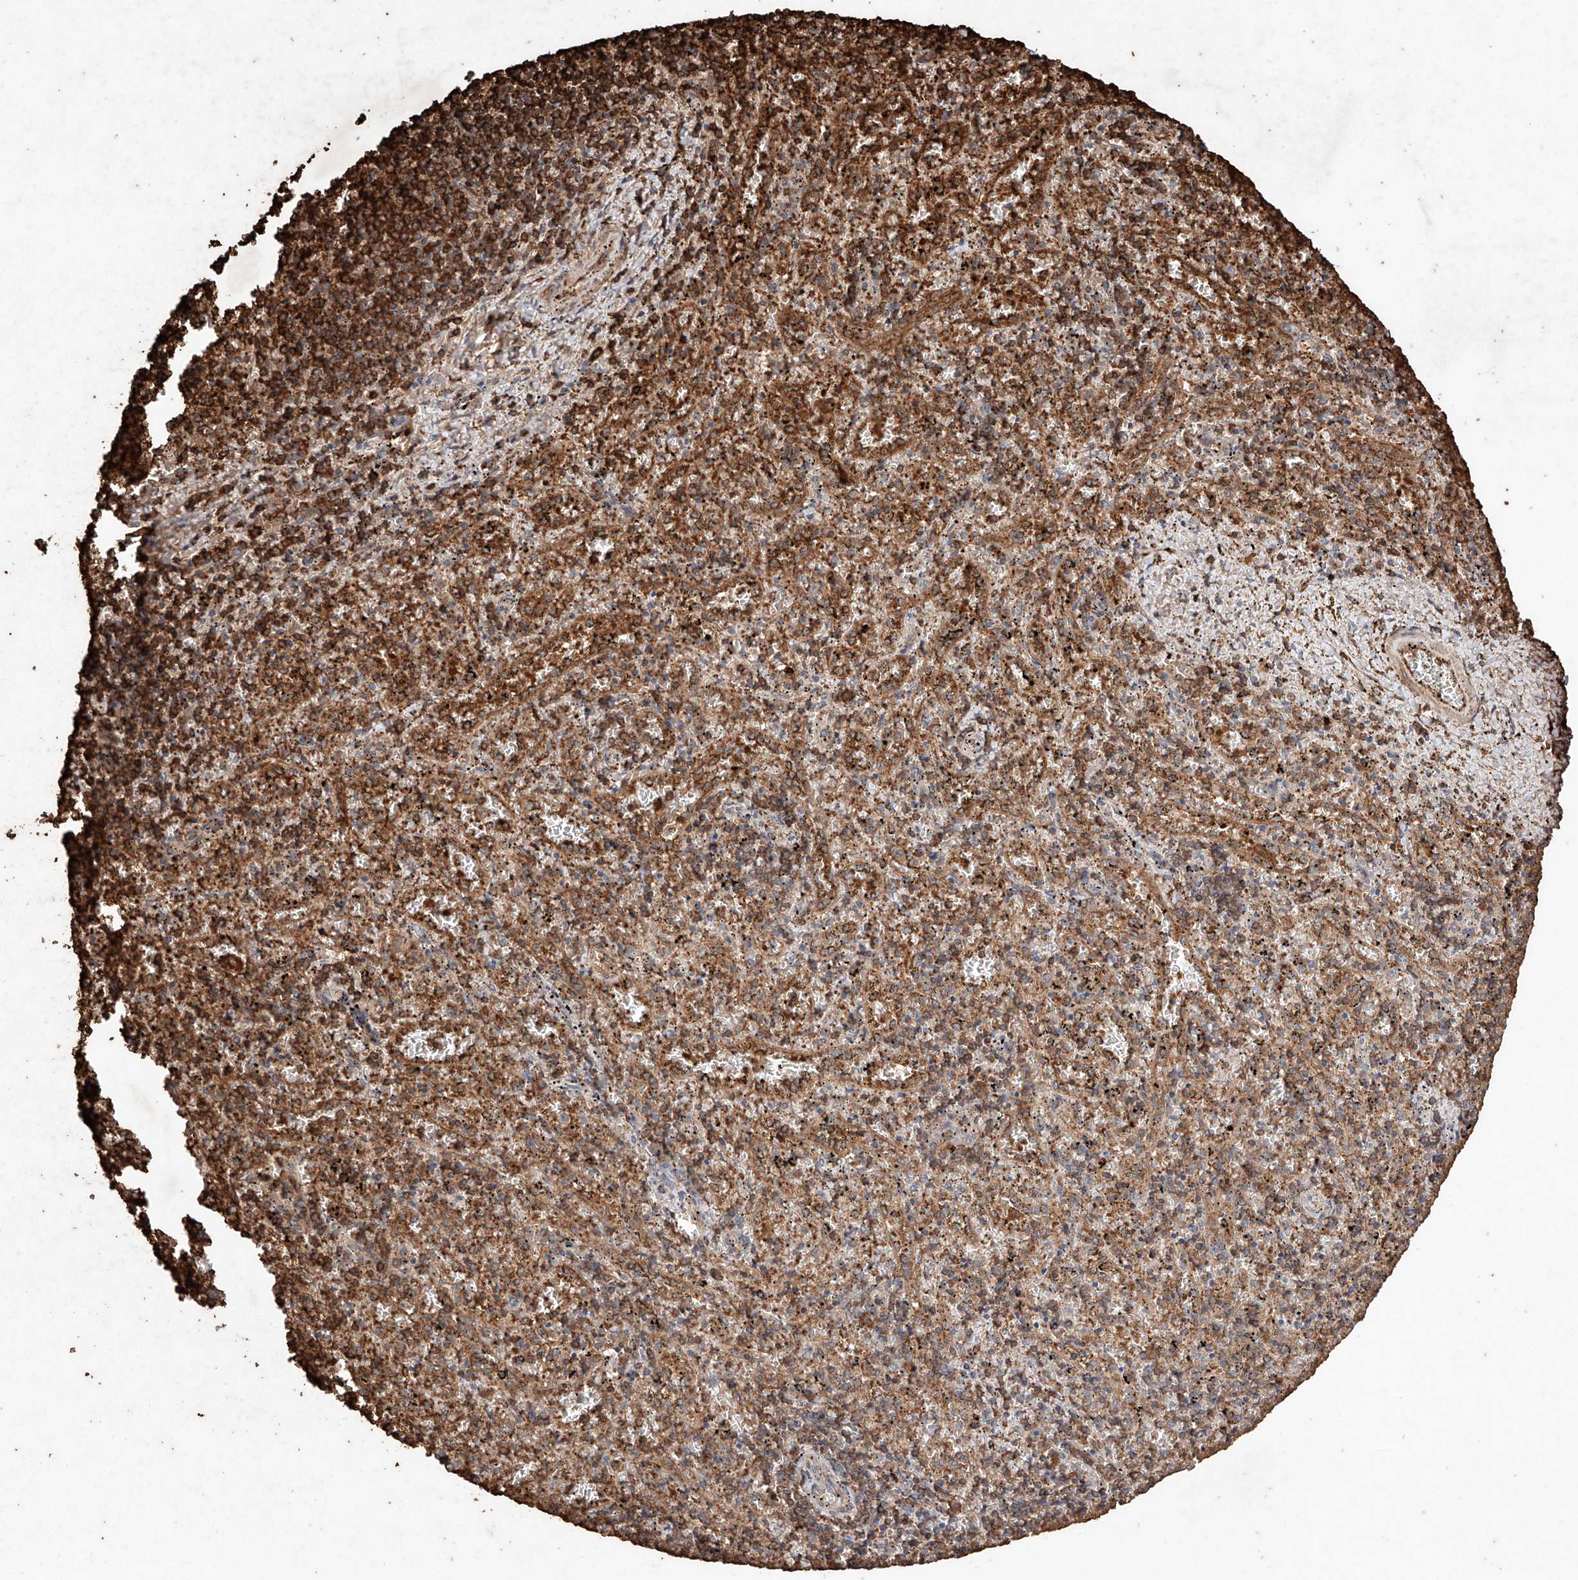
{"staining": {"intensity": "strong", "quantity": ">75%", "location": "cytoplasmic/membranous"}, "tissue": "spleen", "cell_type": "Cells in red pulp", "image_type": "normal", "snomed": [{"axis": "morphology", "description": "Normal tissue, NOS"}, {"axis": "topography", "description": "Spleen"}], "caption": "Protein expression analysis of benign human spleen reveals strong cytoplasmic/membranous staining in approximately >75% of cells in red pulp. The staining is performed using DAB (3,3'-diaminobenzidine) brown chromogen to label protein expression. The nuclei are counter-stained blue using hematoxylin.", "gene": "M6PR", "patient": {"sex": "male", "age": 11}}